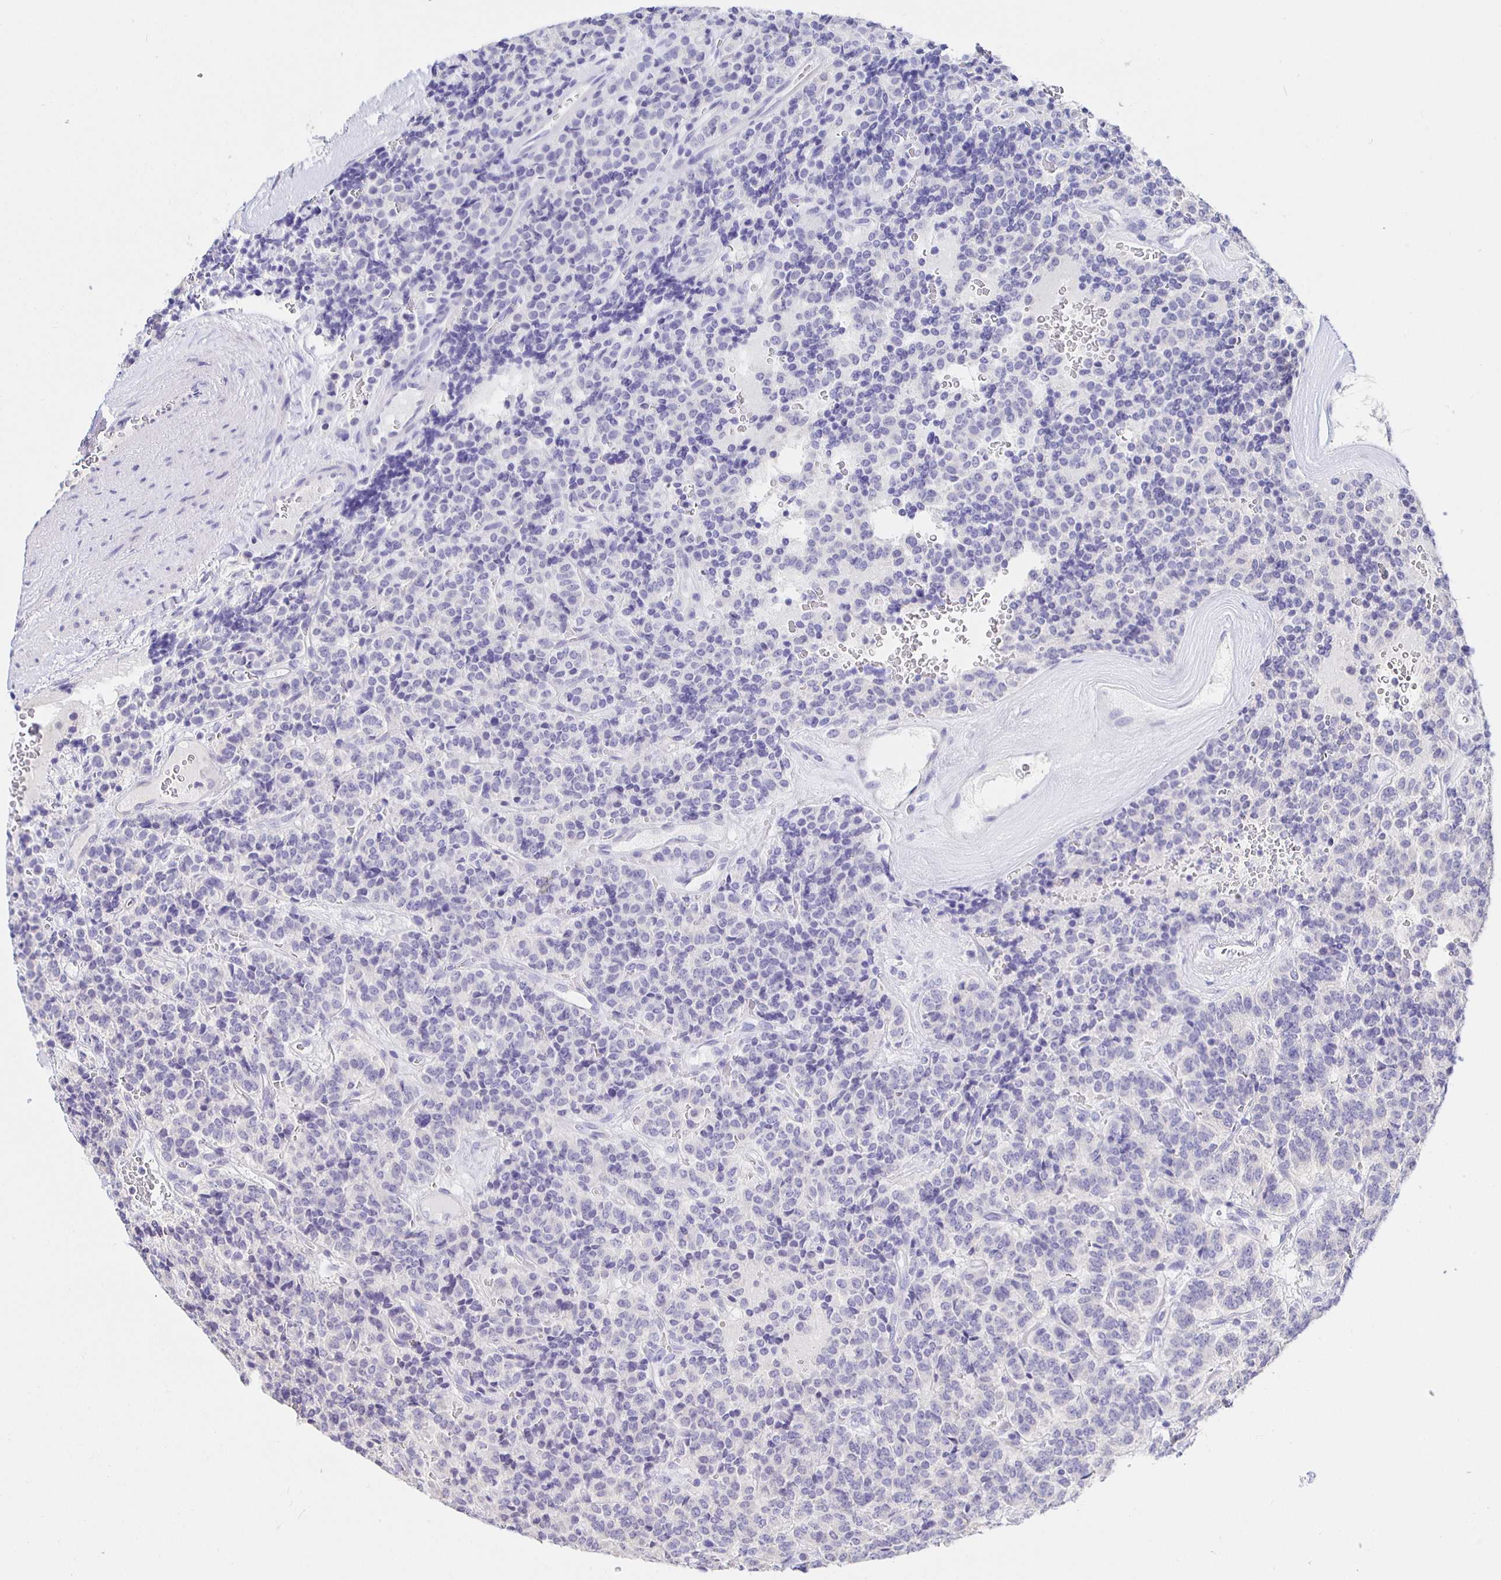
{"staining": {"intensity": "negative", "quantity": "none", "location": "none"}, "tissue": "carcinoid", "cell_type": "Tumor cells", "image_type": "cancer", "snomed": [{"axis": "morphology", "description": "Carcinoid, malignant, NOS"}, {"axis": "topography", "description": "Pancreas"}], "caption": "An immunohistochemistry histopathology image of carcinoid is shown. There is no staining in tumor cells of carcinoid.", "gene": "HSPA4L", "patient": {"sex": "male", "age": 36}}